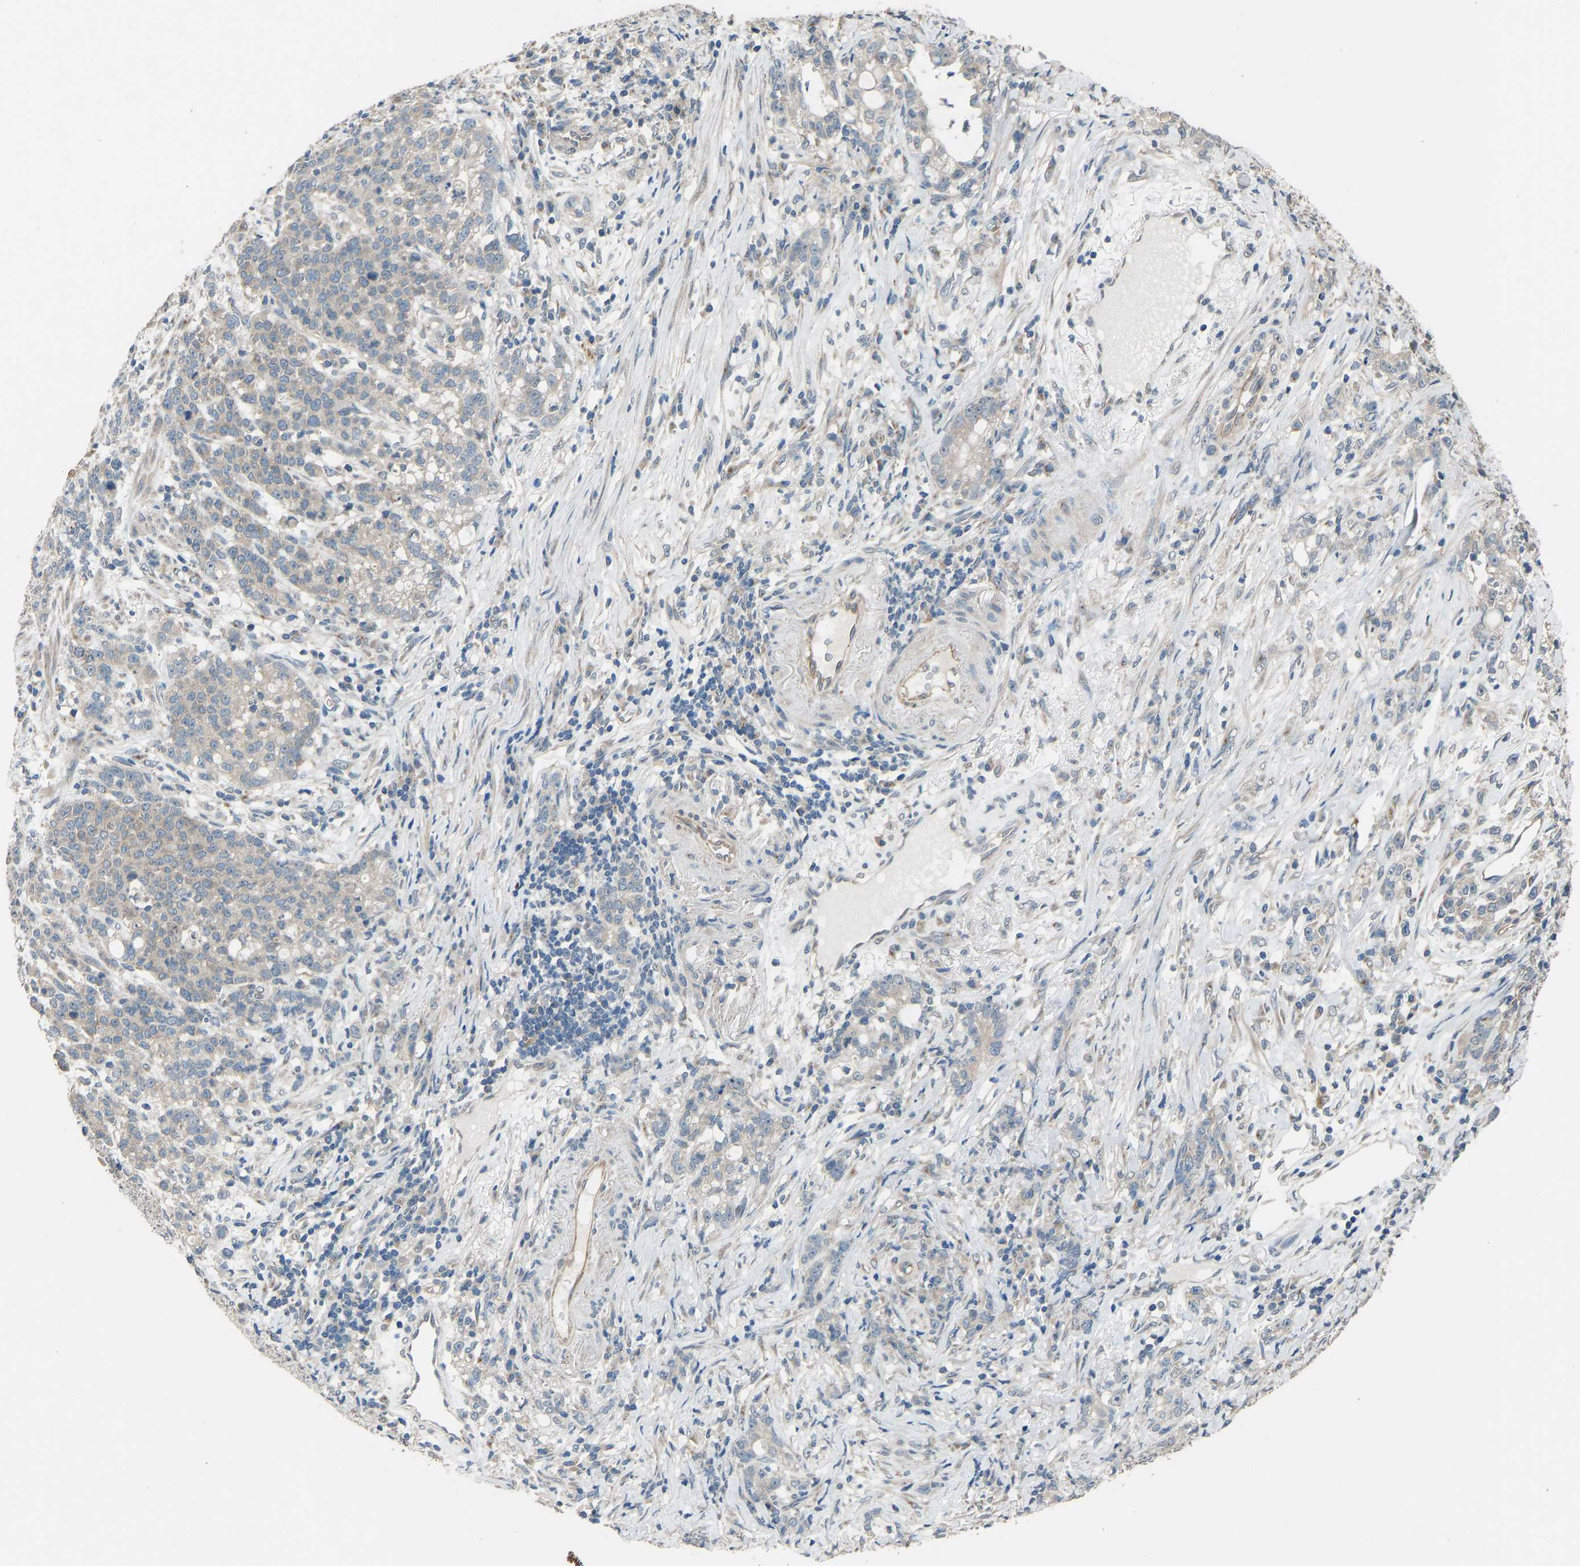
{"staining": {"intensity": "negative", "quantity": "none", "location": "none"}, "tissue": "stomach cancer", "cell_type": "Tumor cells", "image_type": "cancer", "snomed": [{"axis": "morphology", "description": "Adenocarcinoma, NOS"}, {"axis": "topography", "description": "Stomach, lower"}], "caption": "This is an immunohistochemistry histopathology image of stomach cancer. There is no expression in tumor cells.", "gene": "SLC43A1", "patient": {"sex": "male", "age": 88}}